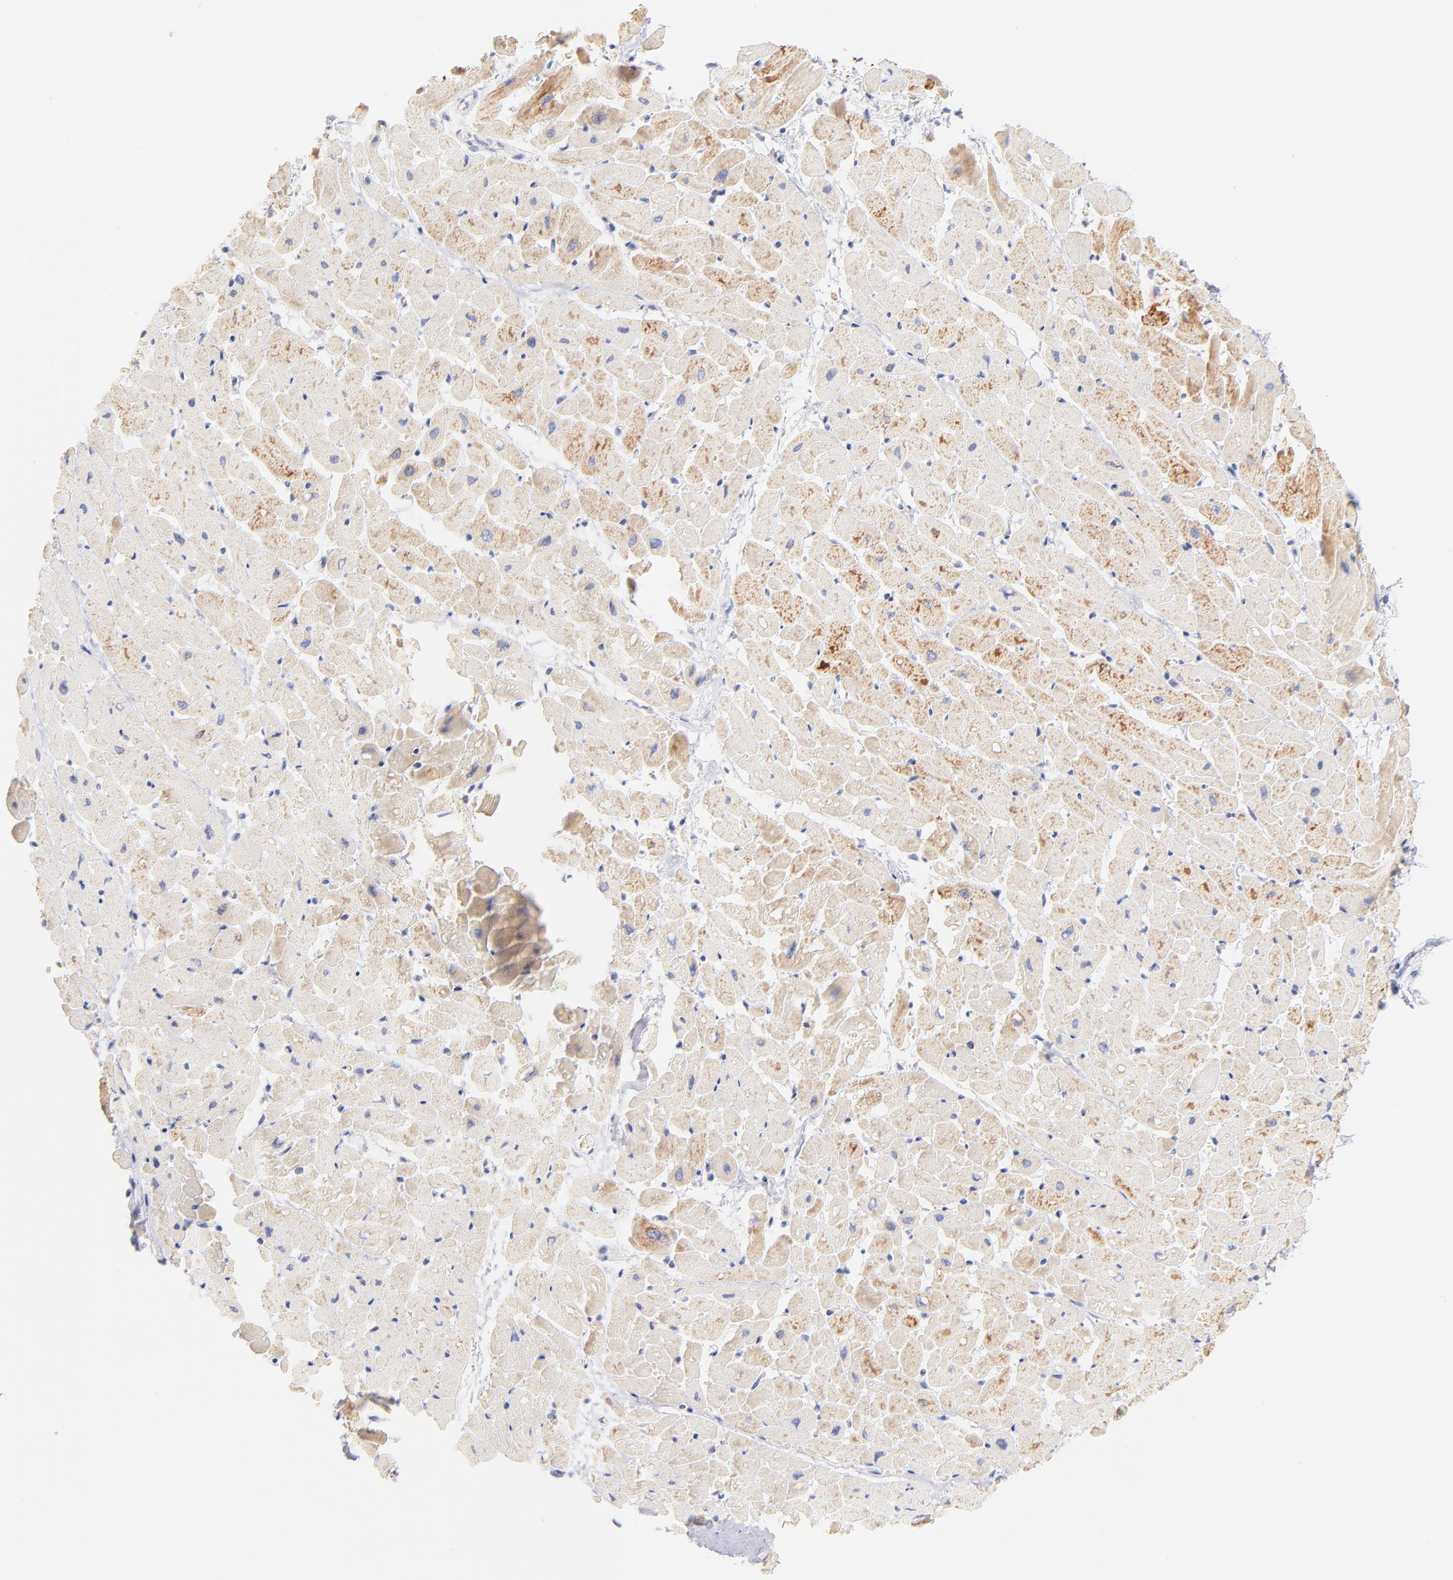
{"staining": {"intensity": "weak", "quantity": ">75%", "location": "cytoplasmic/membranous"}, "tissue": "heart muscle", "cell_type": "Cardiomyocytes", "image_type": "normal", "snomed": [{"axis": "morphology", "description": "Normal tissue, NOS"}, {"axis": "topography", "description": "Heart"}], "caption": "Immunohistochemistry (IHC) histopathology image of benign heart muscle: human heart muscle stained using immunohistochemistry (IHC) reveals low levels of weak protein expression localized specifically in the cytoplasmic/membranous of cardiomyocytes, appearing as a cytoplasmic/membranous brown color.", "gene": "AIFM1", "patient": {"sex": "male", "age": 45}}